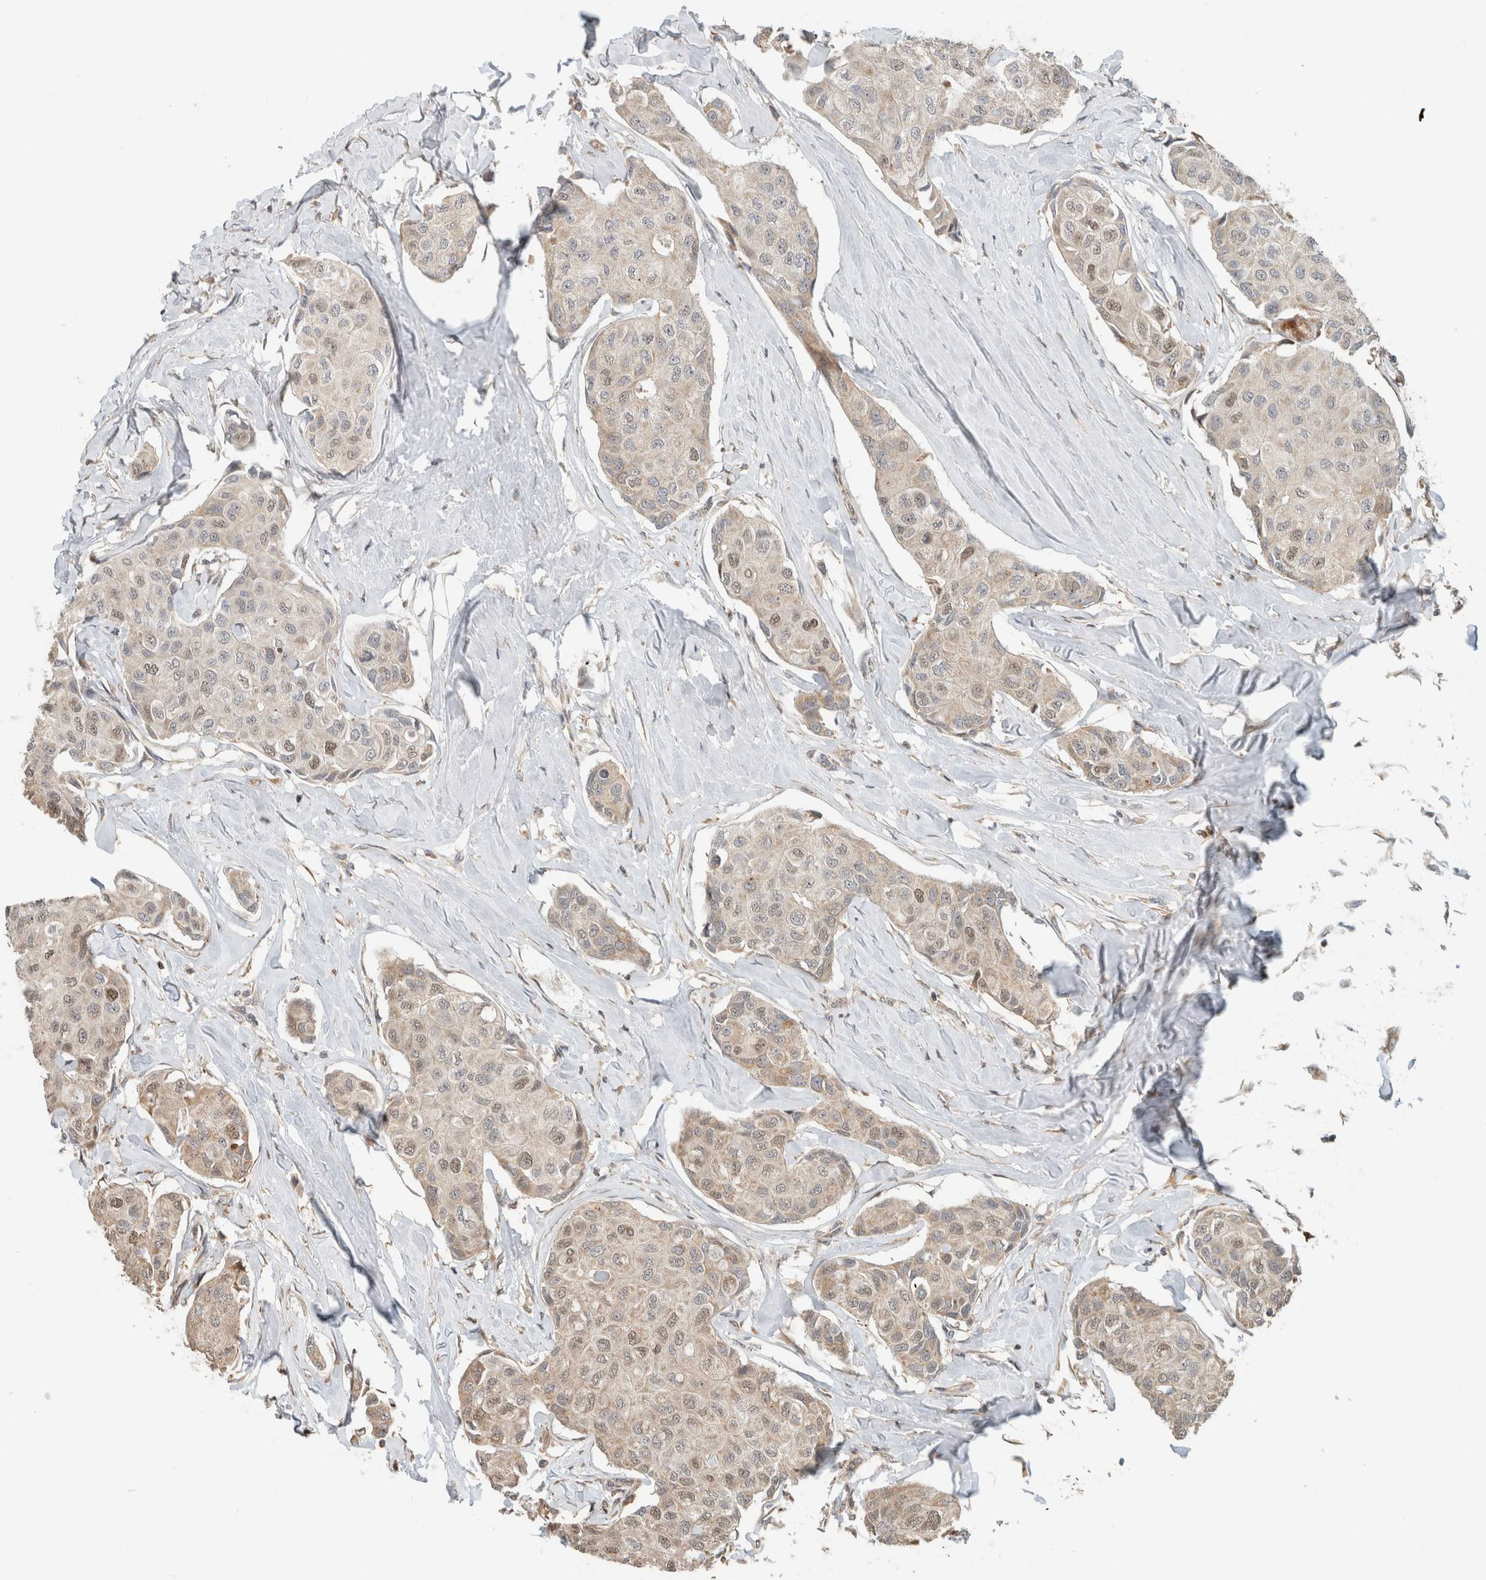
{"staining": {"intensity": "weak", "quantity": "<25%", "location": "cytoplasmic/membranous,nuclear"}, "tissue": "breast cancer", "cell_type": "Tumor cells", "image_type": "cancer", "snomed": [{"axis": "morphology", "description": "Duct carcinoma"}, {"axis": "topography", "description": "Breast"}], "caption": "This photomicrograph is of invasive ductal carcinoma (breast) stained with immunohistochemistry (IHC) to label a protein in brown with the nuclei are counter-stained blue. There is no expression in tumor cells.", "gene": "GINS4", "patient": {"sex": "female", "age": 80}}